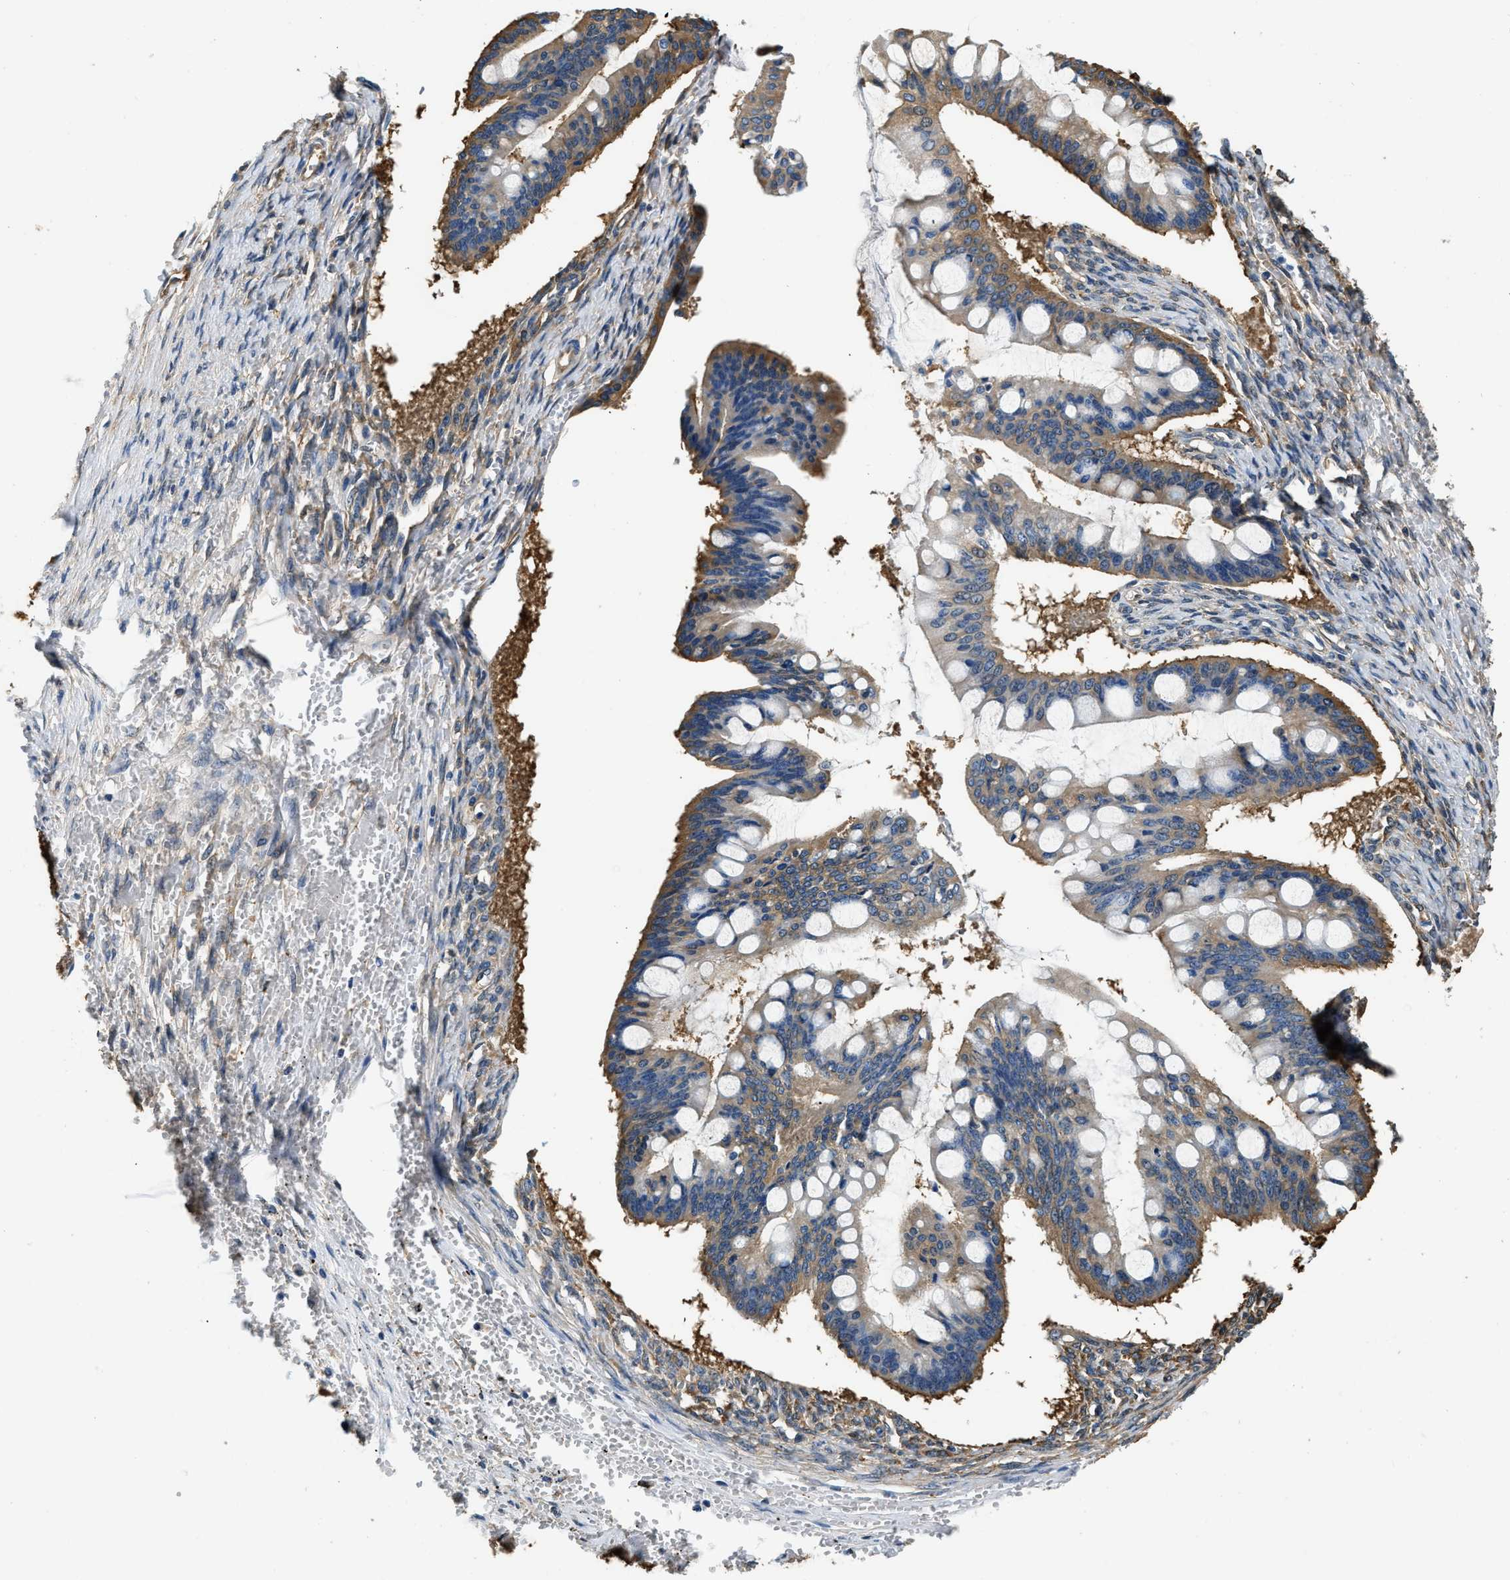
{"staining": {"intensity": "moderate", "quantity": ">75%", "location": "cytoplasmic/membranous"}, "tissue": "ovarian cancer", "cell_type": "Tumor cells", "image_type": "cancer", "snomed": [{"axis": "morphology", "description": "Cystadenocarcinoma, mucinous, NOS"}, {"axis": "topography", "description": "Ovary"}], "caption": "There is medium levels of moderate cytoplasmic/membranous positivity in tumor cells of mucinous cystadenocarcinoma (ovarian), as demonstrated by immunohistochemical staining (brown color).", "gene": "PPP2R1B", "patient": {"sex": "female", "age": 73}}